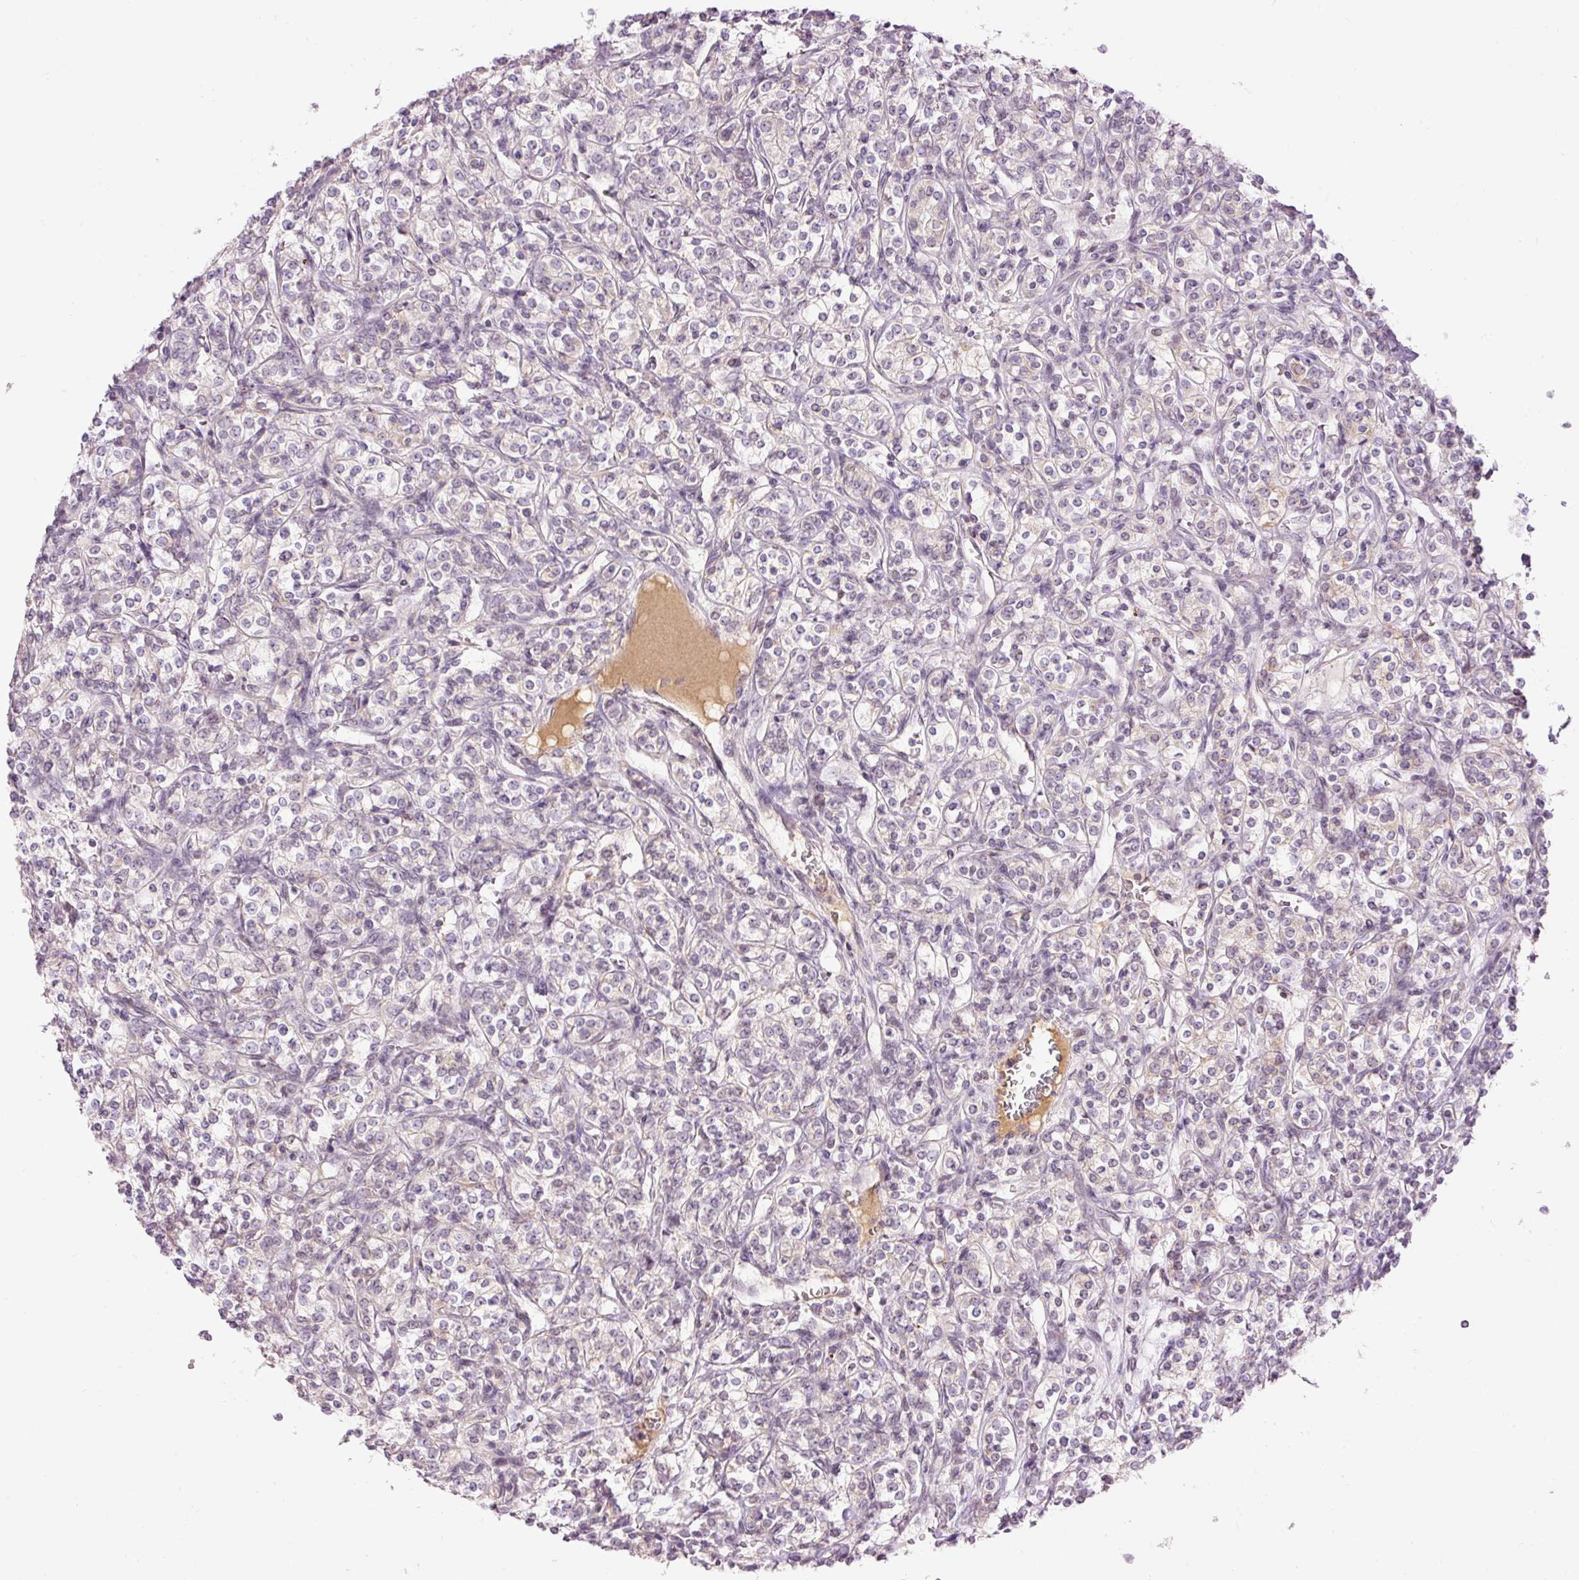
{"staining": {"intensity": "negative", "quantity": "none", "location": "none"}, "tissue": "renal cancer", "cell_type": "Tumor cells", "image_type": "cancer", "snomed": [{"axis": "morphology", "description": "Adenocarcinoma, NOS"}, {"axis": "topography", "description": "Kidney"}], "caption": "Human renal cancer stained for a protein using immunohistochemistry shows no expression in tumor cells.", "gene": "ABHD11", "patient": {"sex": "male", "age": 77}}